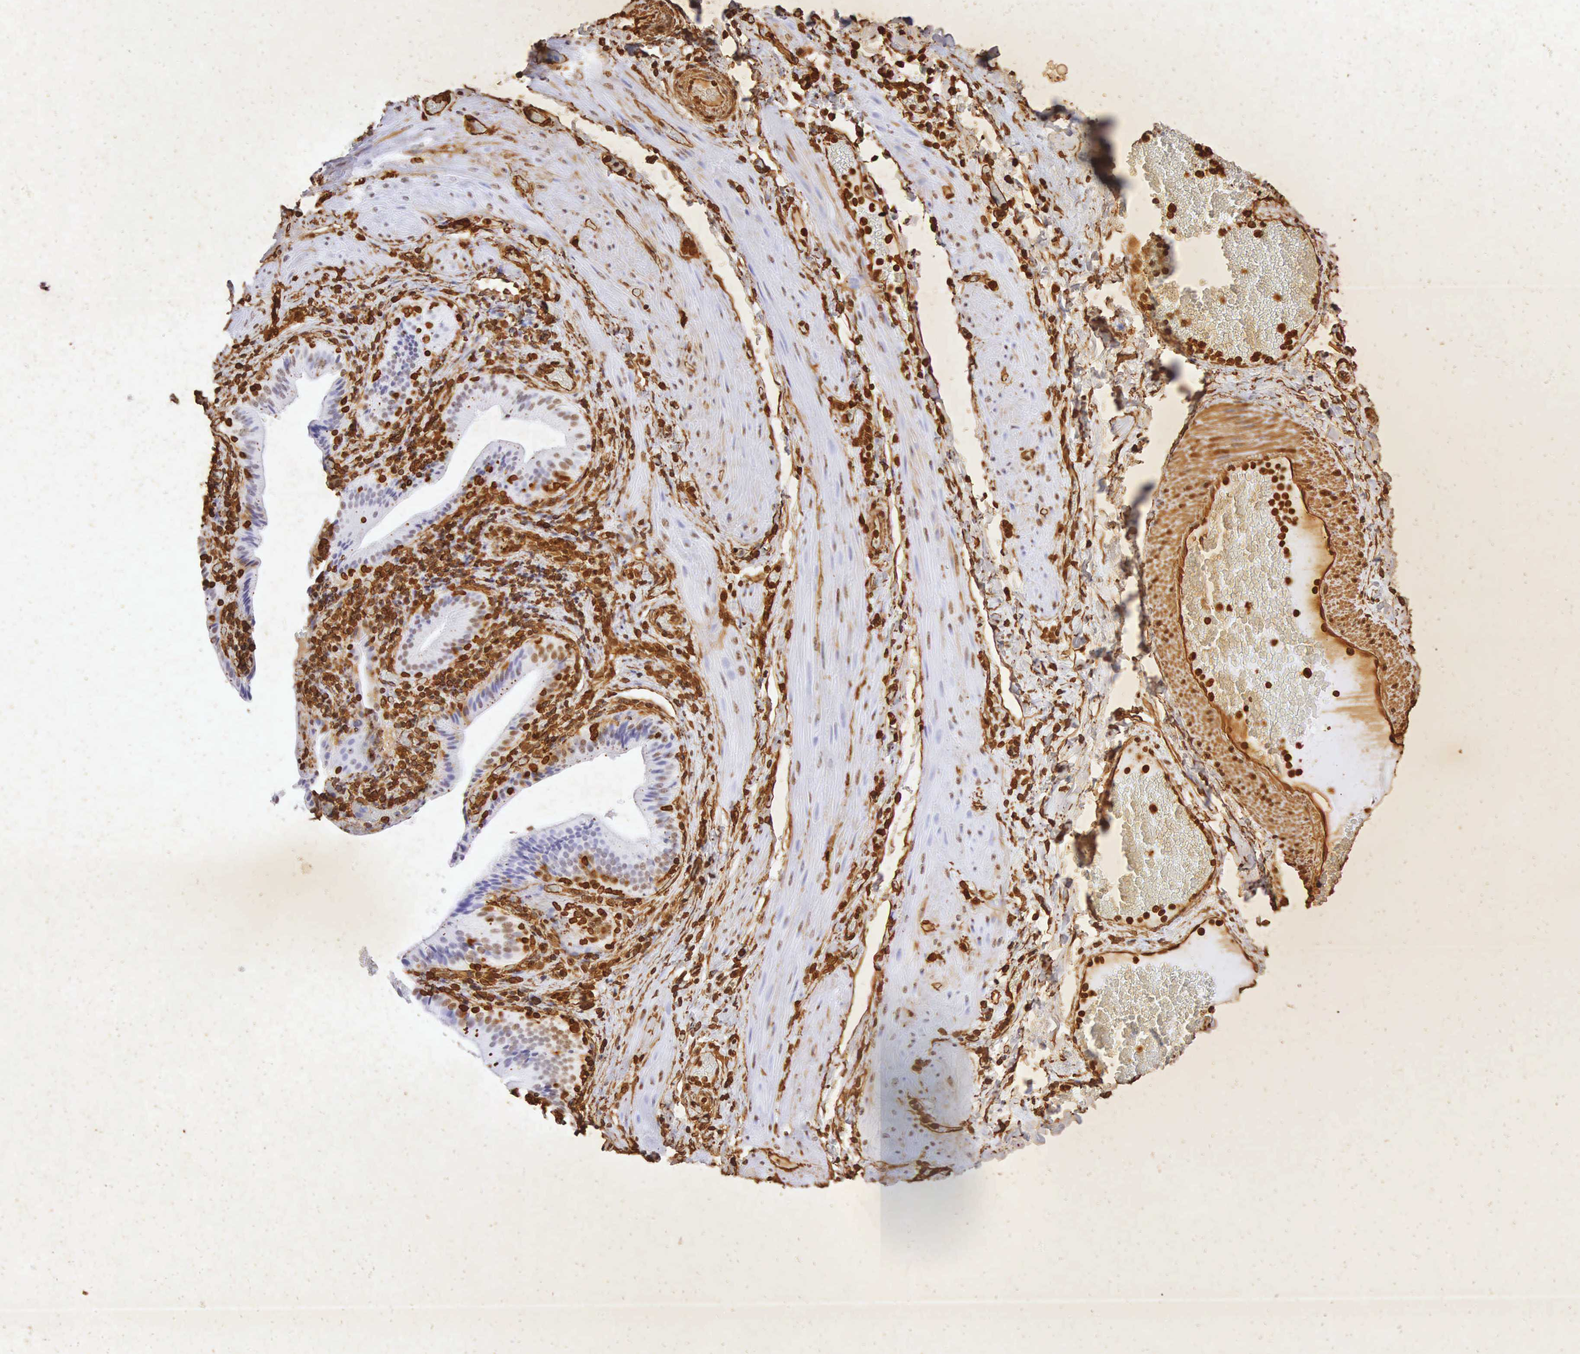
{"staining": {"intensity": "weak", "quantity": "<25%", "location": "nuclear"}, "tissue": "gallbladder", "cell_type": "Glandular cells", "image_type": "normal", "snomed": [{"axis": "morphology", "description": "Normal tissue, NOS"}, {"axis": "topography", "description": "Gallbladder"}], "caption": "High power microscopy micrograph of an IHC image of benign gallbladder, revealing no significant staining in glandular cells.", "gene": "VIM", "patient": {"sex": "female", "age": 76}}